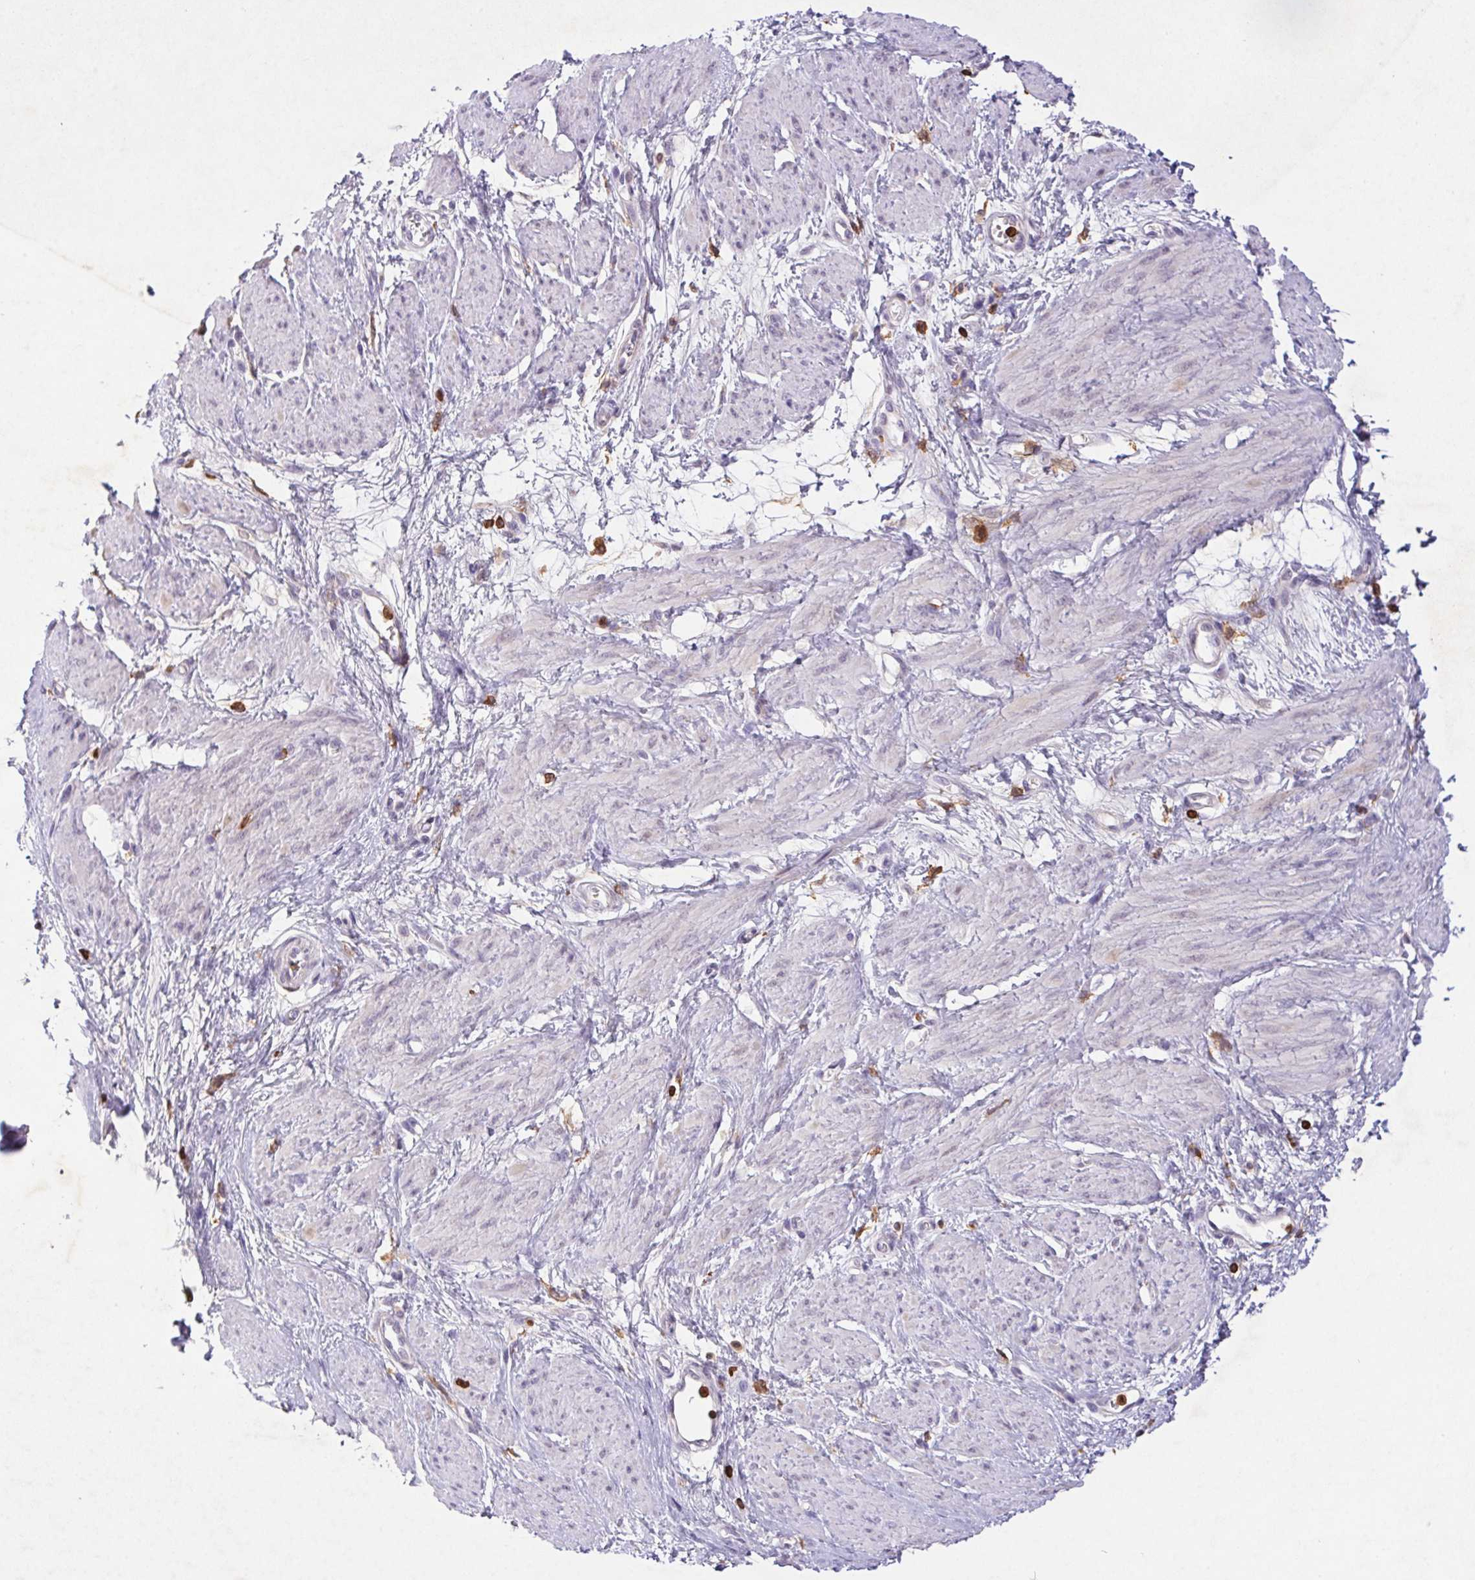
{"staining": {"intensity": "negative", "quantity": "none", "location": "none"}, "tissue": "smooth muscle", "cell_type": "Smooth muscle cells", "image_type": "normal", "snomed": [{"axis": "morphology", "description": "Normal tissue, NOS"}, {"axis": "topography", "description": "Smooth muscle"}, {"axis": "topography", "description": "Uterus"}], "caption": "A high-resolution image shows immunohistochemistry (IHC) staining of unremarkable smooth muscle, which reveals no significant expression in smooth muscle cells.", "gene": "APBB1IP", "patient": {"sex": "female", "age": 39}}